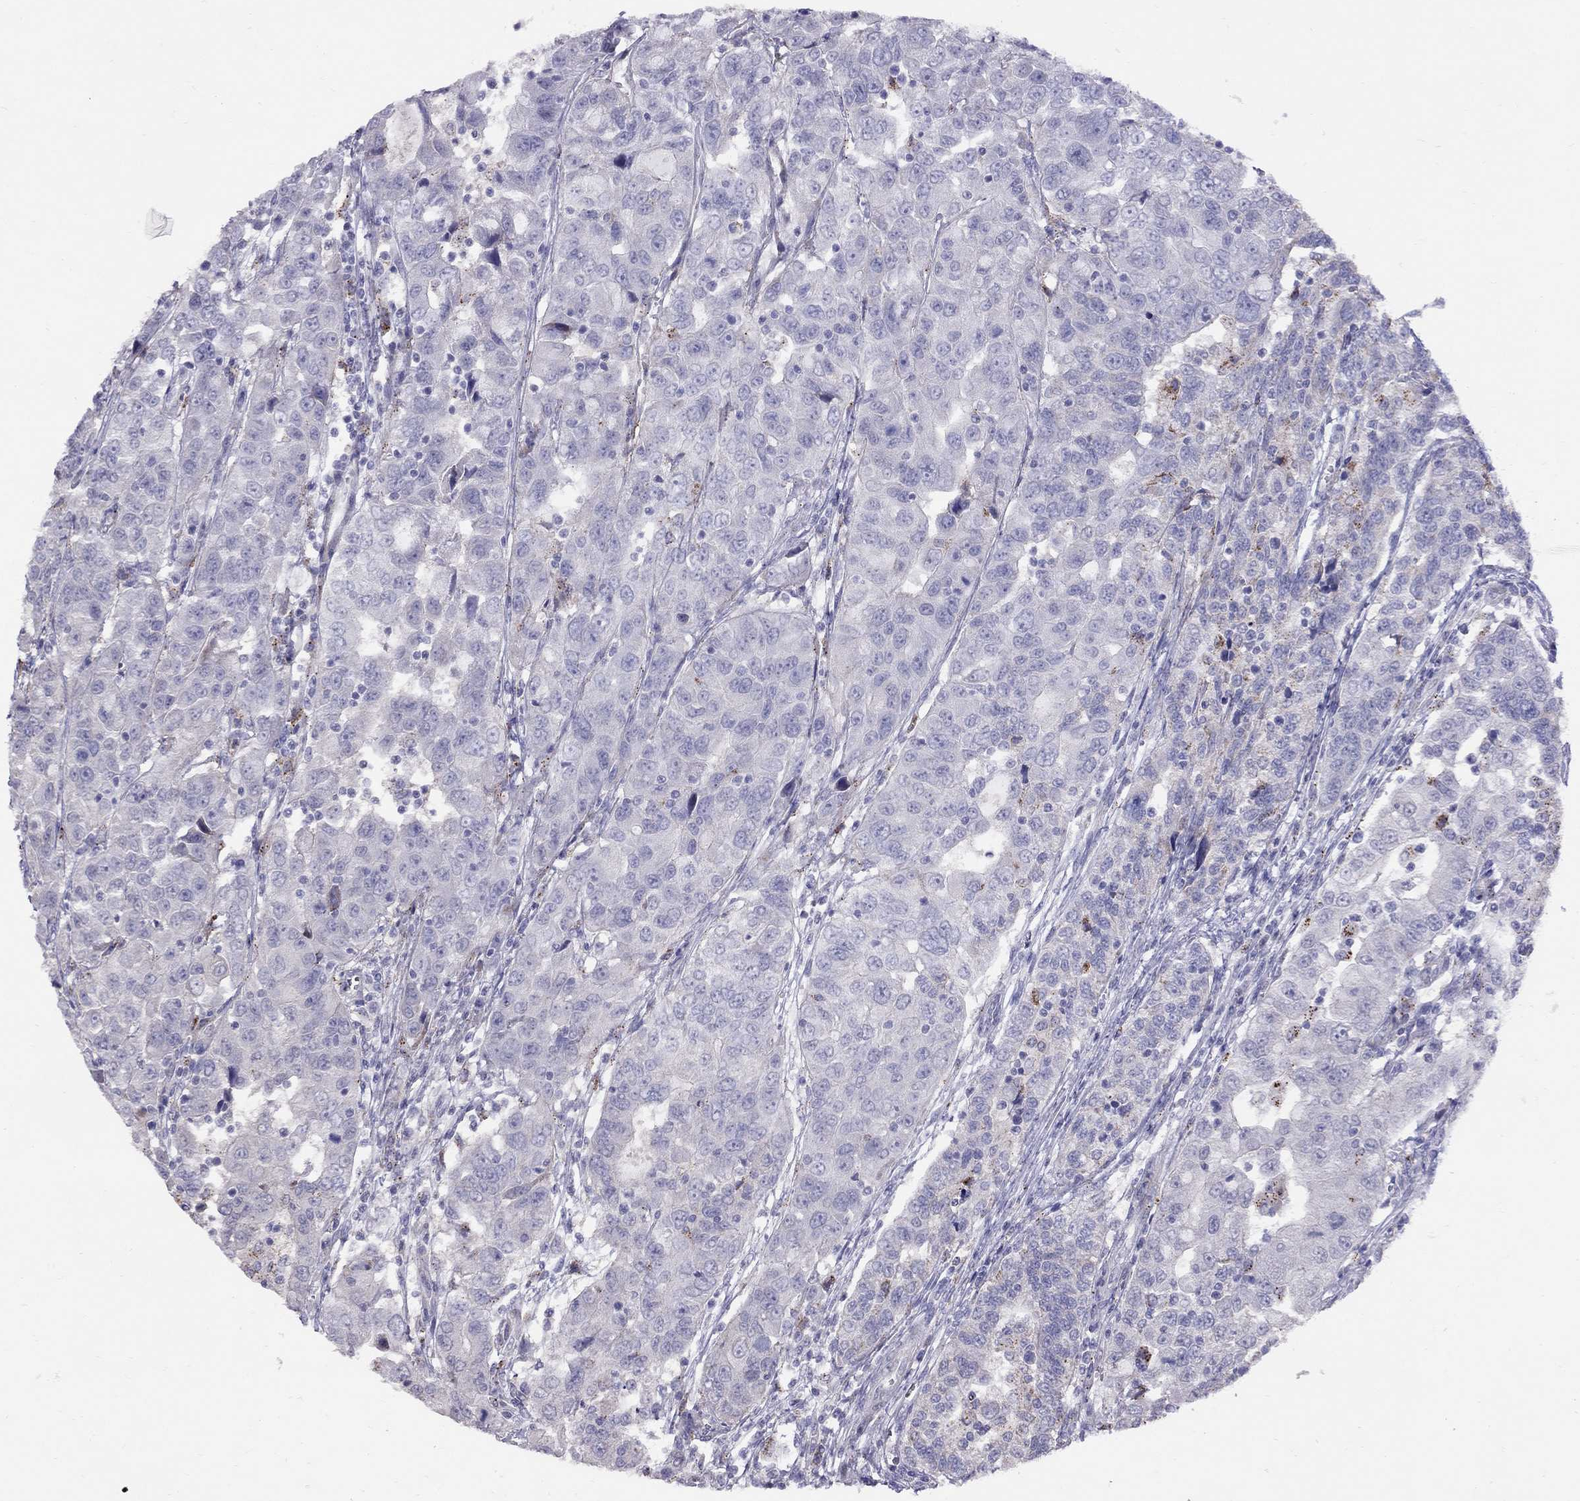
{"staining": {"intensity": "negative", "quantity": "none", "location": "none"}, "tissue": "urothelial cancer", "cell_type": "Tumor cells", "image_type": "cancer", "snomed": [{"axis": "morphology", "description": "Urothelial carcinoma, NOS"}, {"axis": "morphology", "description": "Urothelial carcinoma, High grade"}, {"axis": "topography", "description": "Urinary bladder"}], "caption": "This is an immunohistochemistry histopathology image of human urothelial cancer. There is no positivity in tumor cells.", "gene": "MAGEB4", "patient": {"sex": "female", "age": 73}}